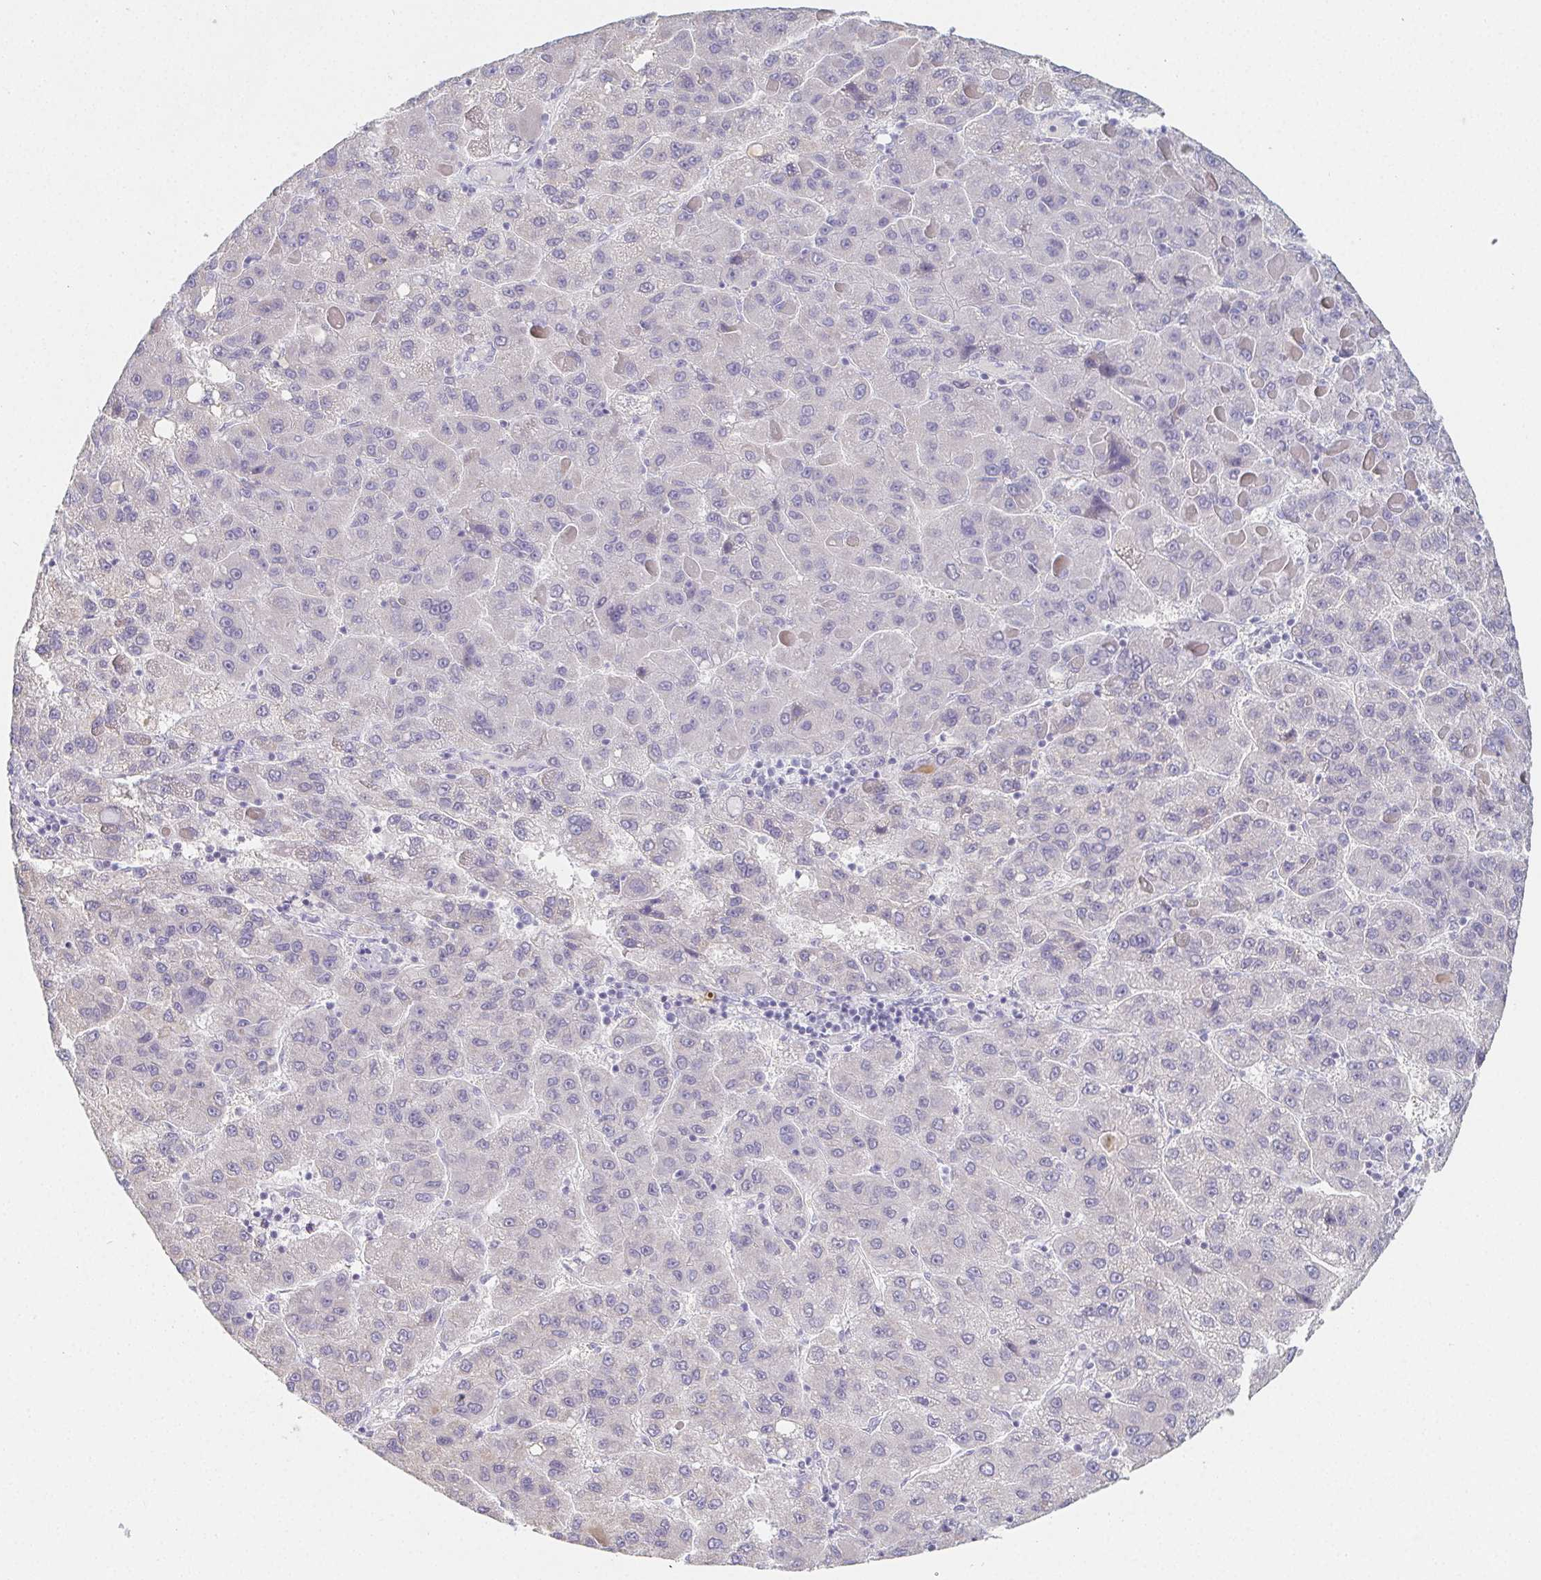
{"staining": {"intensity": "negative", "quantity": "none", "location": "none"}, "tissue": "liver cancer", "cell_type": "Tumor cells", "image_type": "cancer", "snomed": [{"axis": "morphology", "description": "Carcinoma, Hepatocellular, NOS"}, {"axis": "topography", "description": "Liver"}], "caption": "DAB immunohistochemical staining of liver cancer demonstrates no significant staining in tumor cells.", "gene": "GLIPR1L1", "patient": {"sex": "female", "age": 82}}